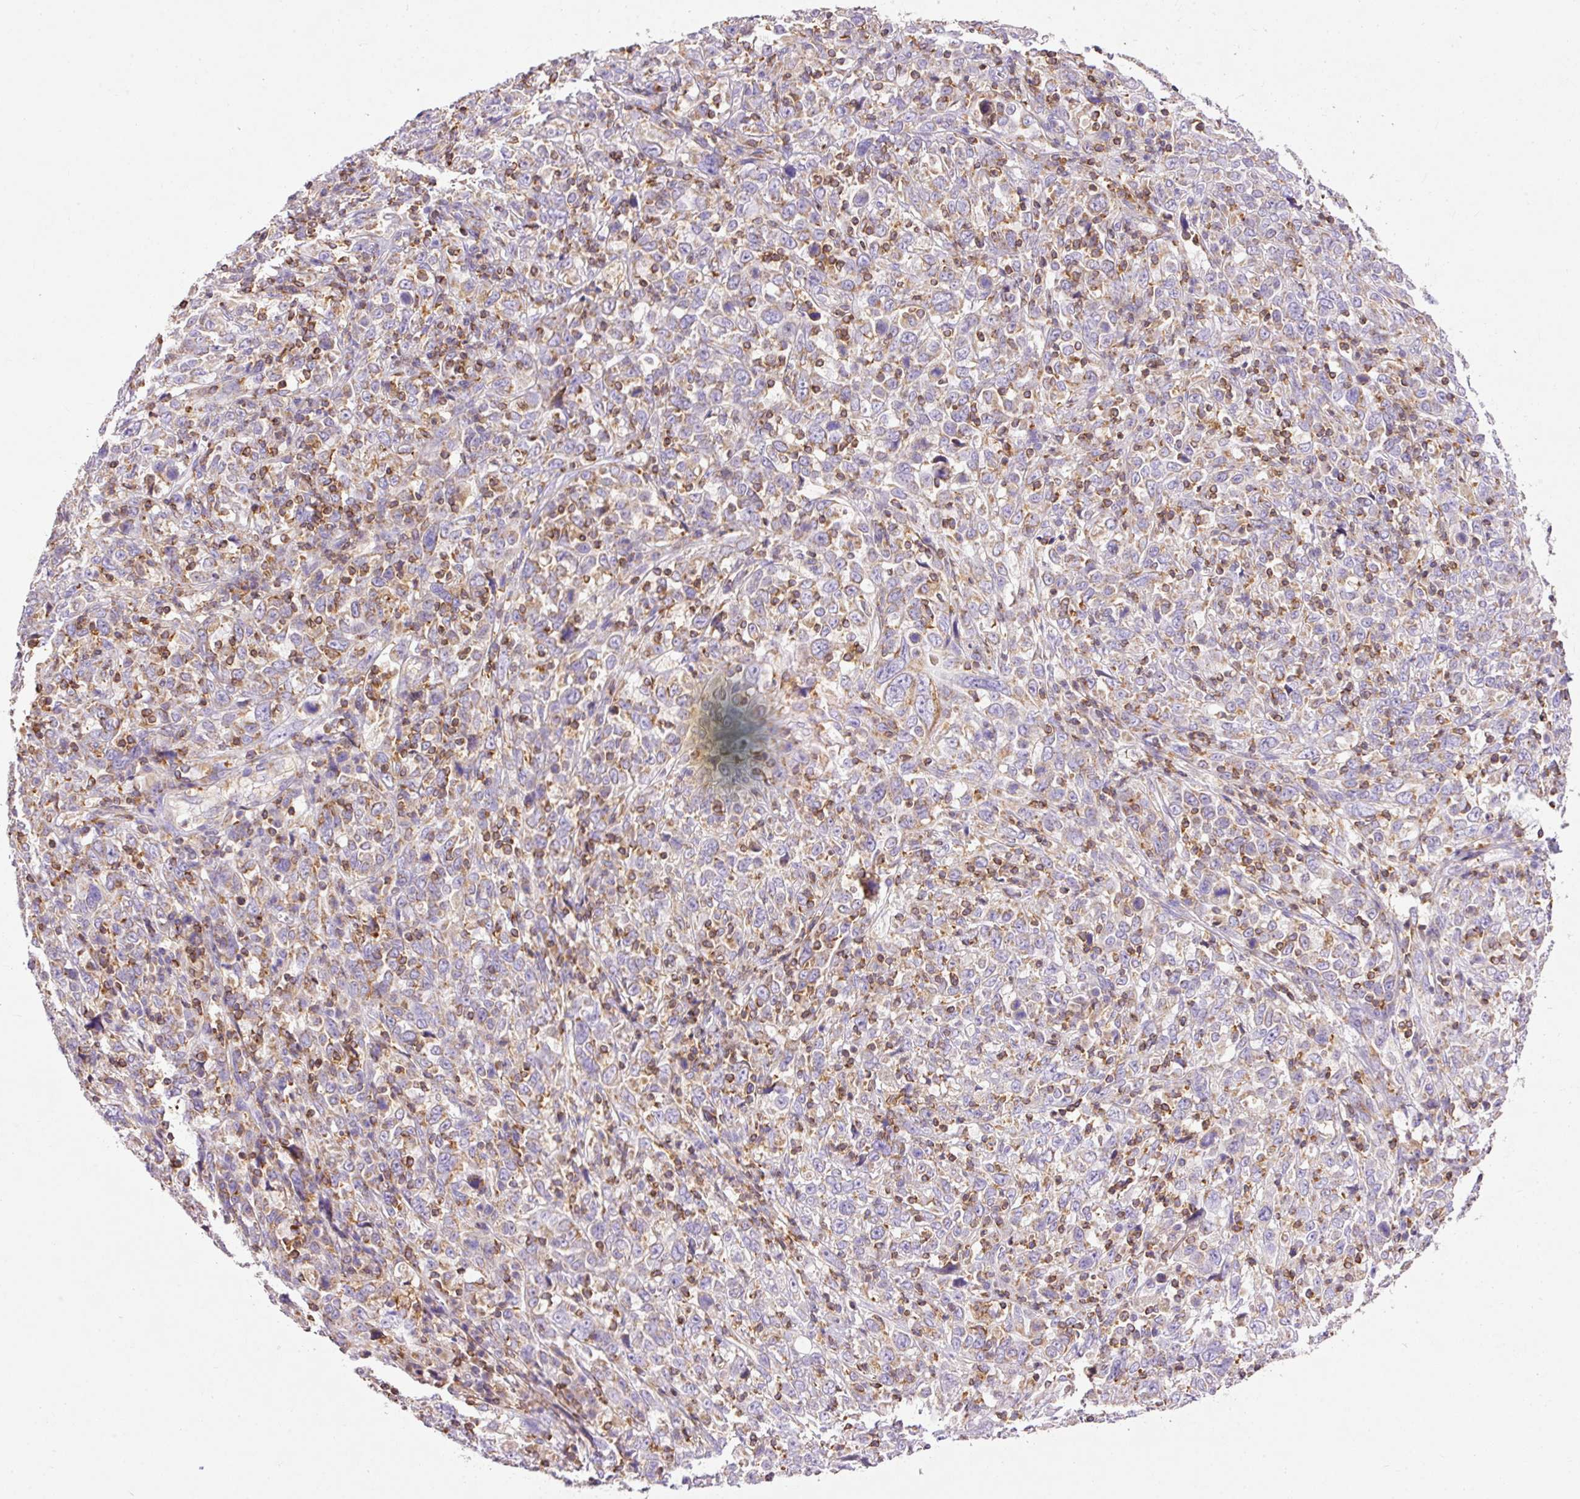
{"staining": {"intensity": "weak", "quantity": "<25%", "location": "cytoplasmic/membranous"}, "tissue": "cervical cancer", "cell_type": "Tumor cells", "image_type": "cancer", "snomed": [{"axis": "morphology", "description": "Squamous cell carcinoma, NOS"}, {"axis": "topography", "description": "Cervix"}], "caption": "Protein analysis of cervical cancer (squamous cell carcinoma) demonstrates no significant expression in tumor cells.", "gene": "IMMT", "patient": {"sex": "female", "age": 46}}